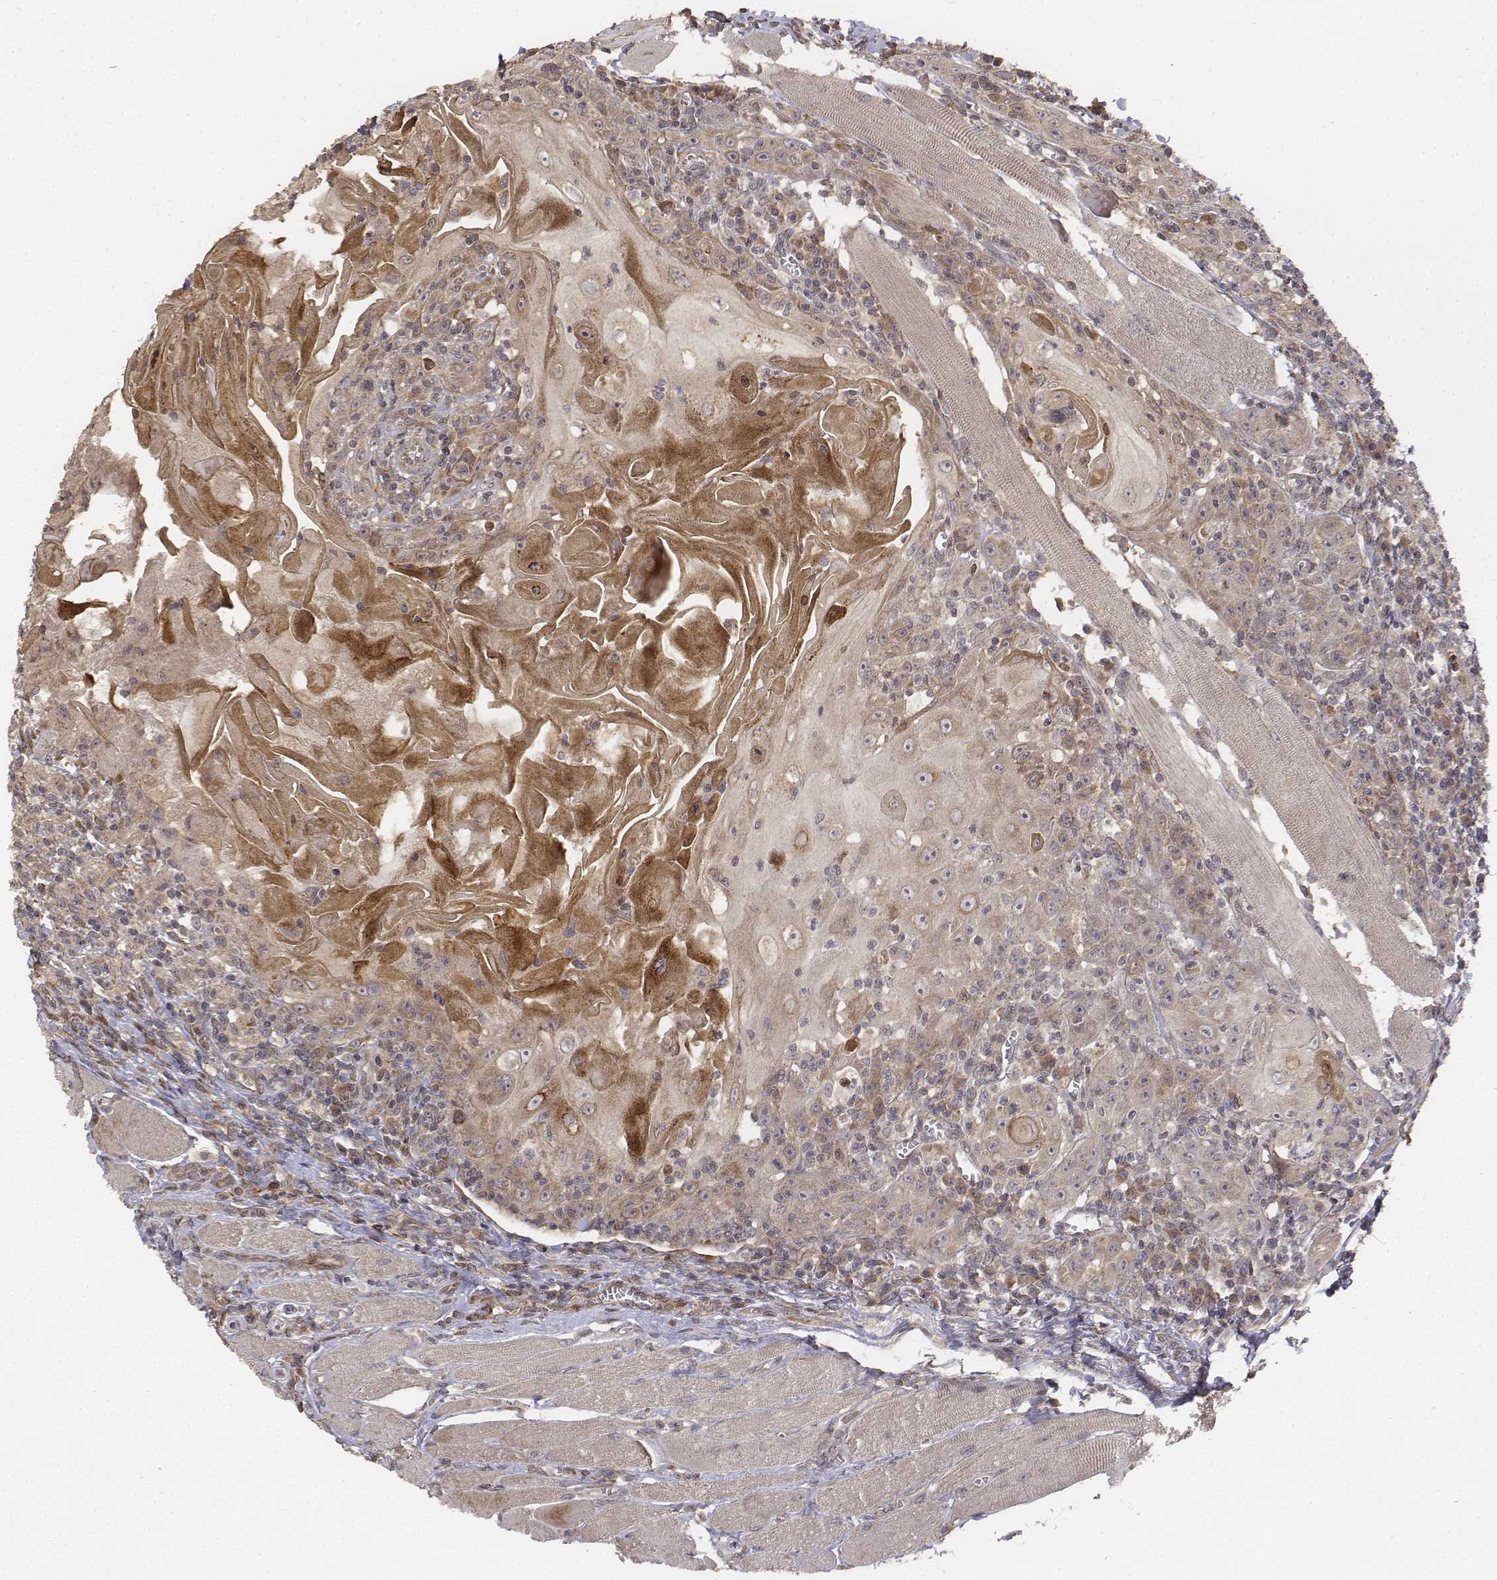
{"staining": {"intensity": "weak", "quantity": ">75%", "location": "cytoplasmic/membranous"}, "tissue": "head and neck cancer", "cell_type": "Tumor cells", "image_type": "cancer", "snomed": [{"axis": "morphology", "description": "Squamous cell carcinoma, NOS"}, {"axis": "topography", "description": "Head-Neck"}], "caption": "Weak cytoplasmic/membranous staining is seen in about >75% of tumor cells in squamous cell carcinoma (head and neck). The staining was performed using DAB to visualize the protein expression in brown, while the nuclei were stained in blue with hematoxylin (Magnification: 20x).", "gene": "FBXO21", "patient": {"sex": "male", "age": 52}}